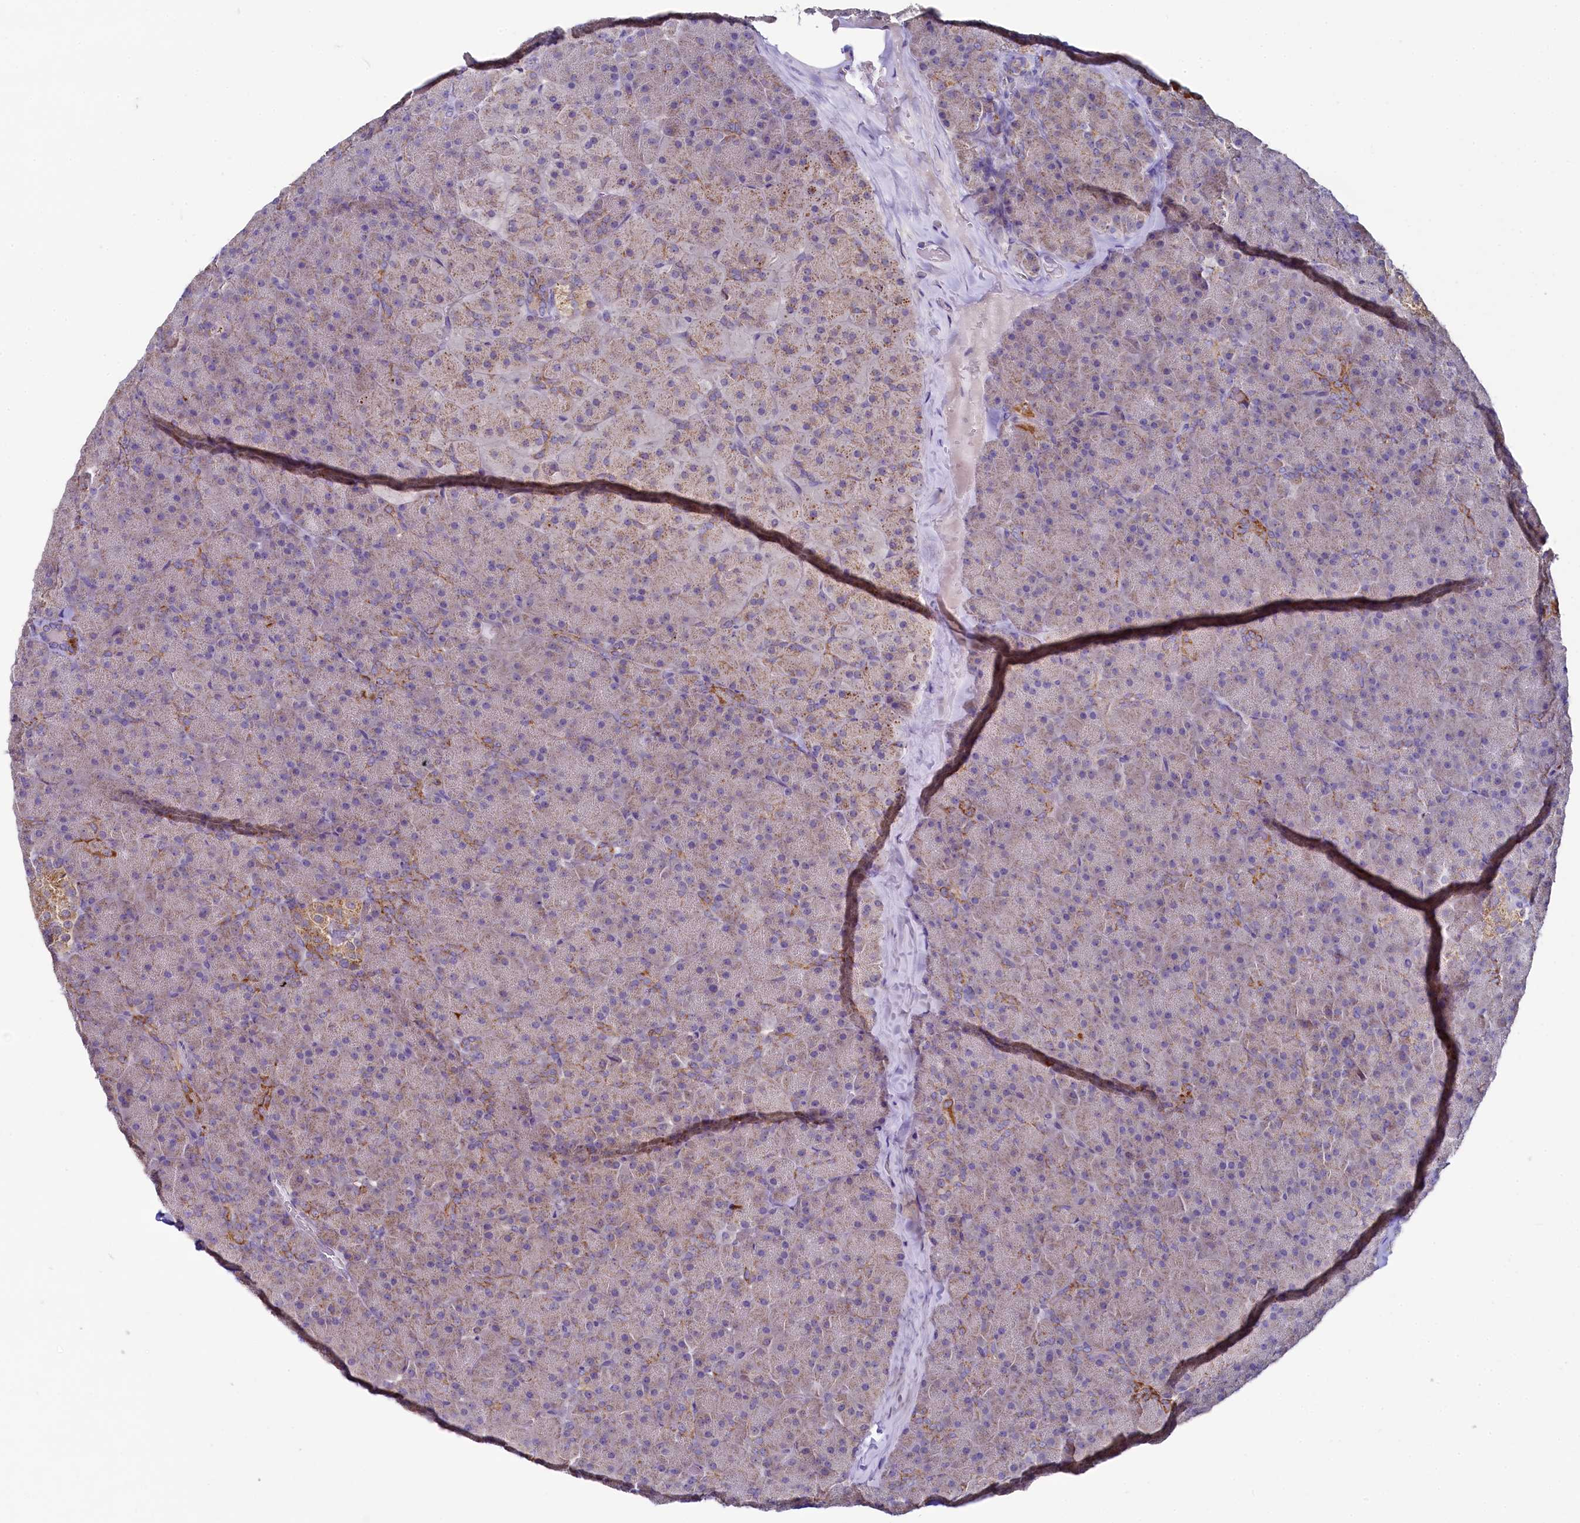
{"staining": {"intensity": "weak", "quantity": "25%-75%", "location": "cytoplasmic/membranous"}, "tissue": "pancreas", "cell_type": "Exocrine glandular cells", "image_type": "normal", "snomed": [{"axis": "morphology", "description": "Normal tissue, NOS"}, {"axis": "topography", "description": "Pancreas"}], "caption": "Pancreas stained for a protein (brown) displays weak cytoplasmic/membranous positive staining in about 25%-75% of exocrine glandular cells.", "gene": "MRPL57", "patient": {"sex": "male", "age": 36}}